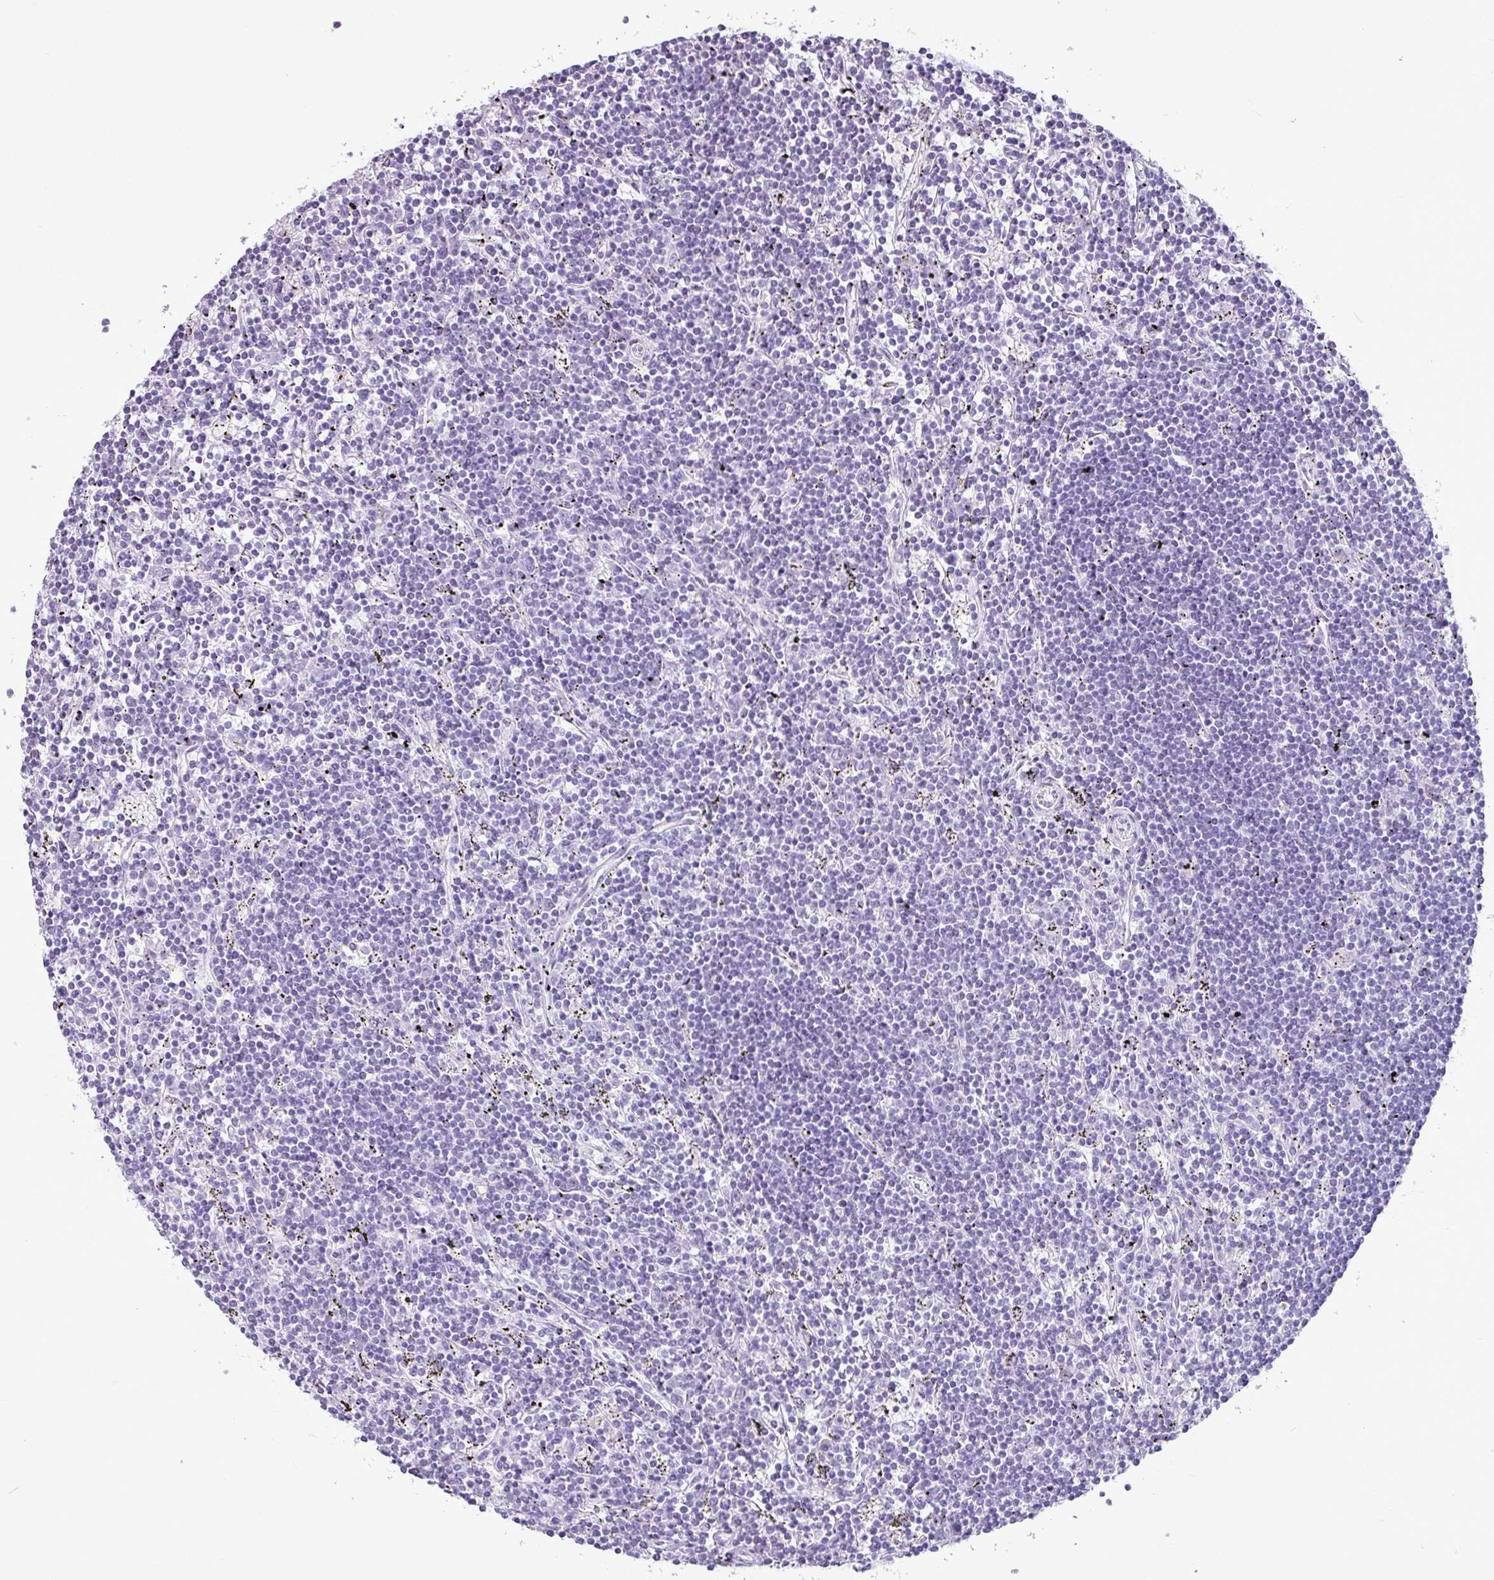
{"staining": {"intensity": "negative", "quantity": "none", "location": "none"}, "tissue": "lymphoma", "cell_type": "Tumor cells", "image_type": "cancer", "snomed": [{"axis": "morphology", "description": "Malignant lymphoma, non-Hodgkin's type, Low grade"}, {"axis": "topography", "description": "Spleen"}], "caption": "Lymphoma was stained to show a protein in brown. There is no significant staining in tumor cells.", "gene": "AMY1B", "patient": {"sex": "male", "age": 76}}